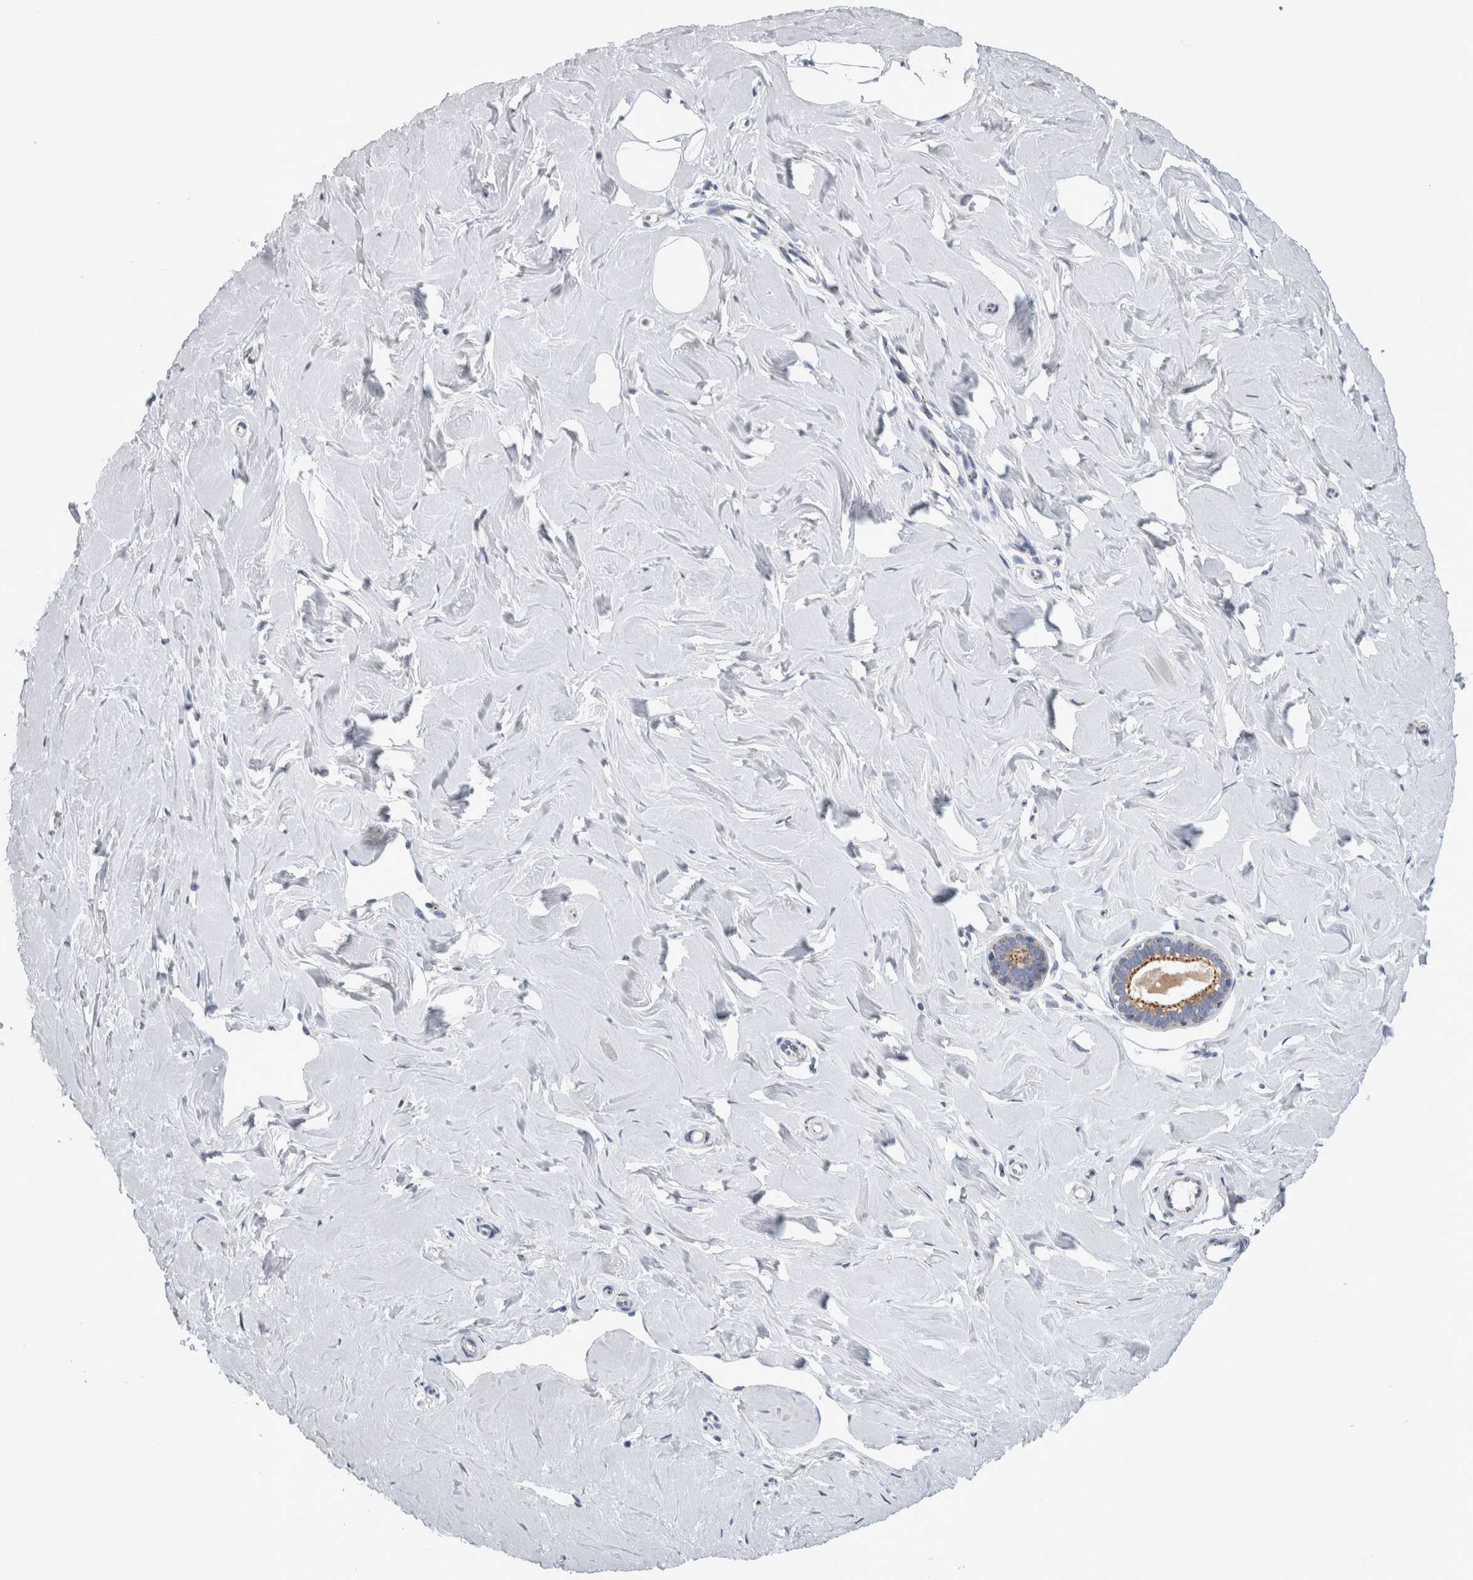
{"staining": {"intensity": "negative", "quantity": "none", "location": "none"}, "tissue": "breast", "cell_type": "Adipocytes", "image_type": "normal", "snomed": [{"axis": "morphology", "description": "Normal tissue, NOS"}, {"axis": "topography", "description": "Breast"}], "caption": "DAB (3,3'-diaminobenzidine) immunohistochemical staining of unremarkable human breast shows no significant staining in adipocytes.", "gene": "AKAP9", "patient": {"sex": "female", "age": 23}}